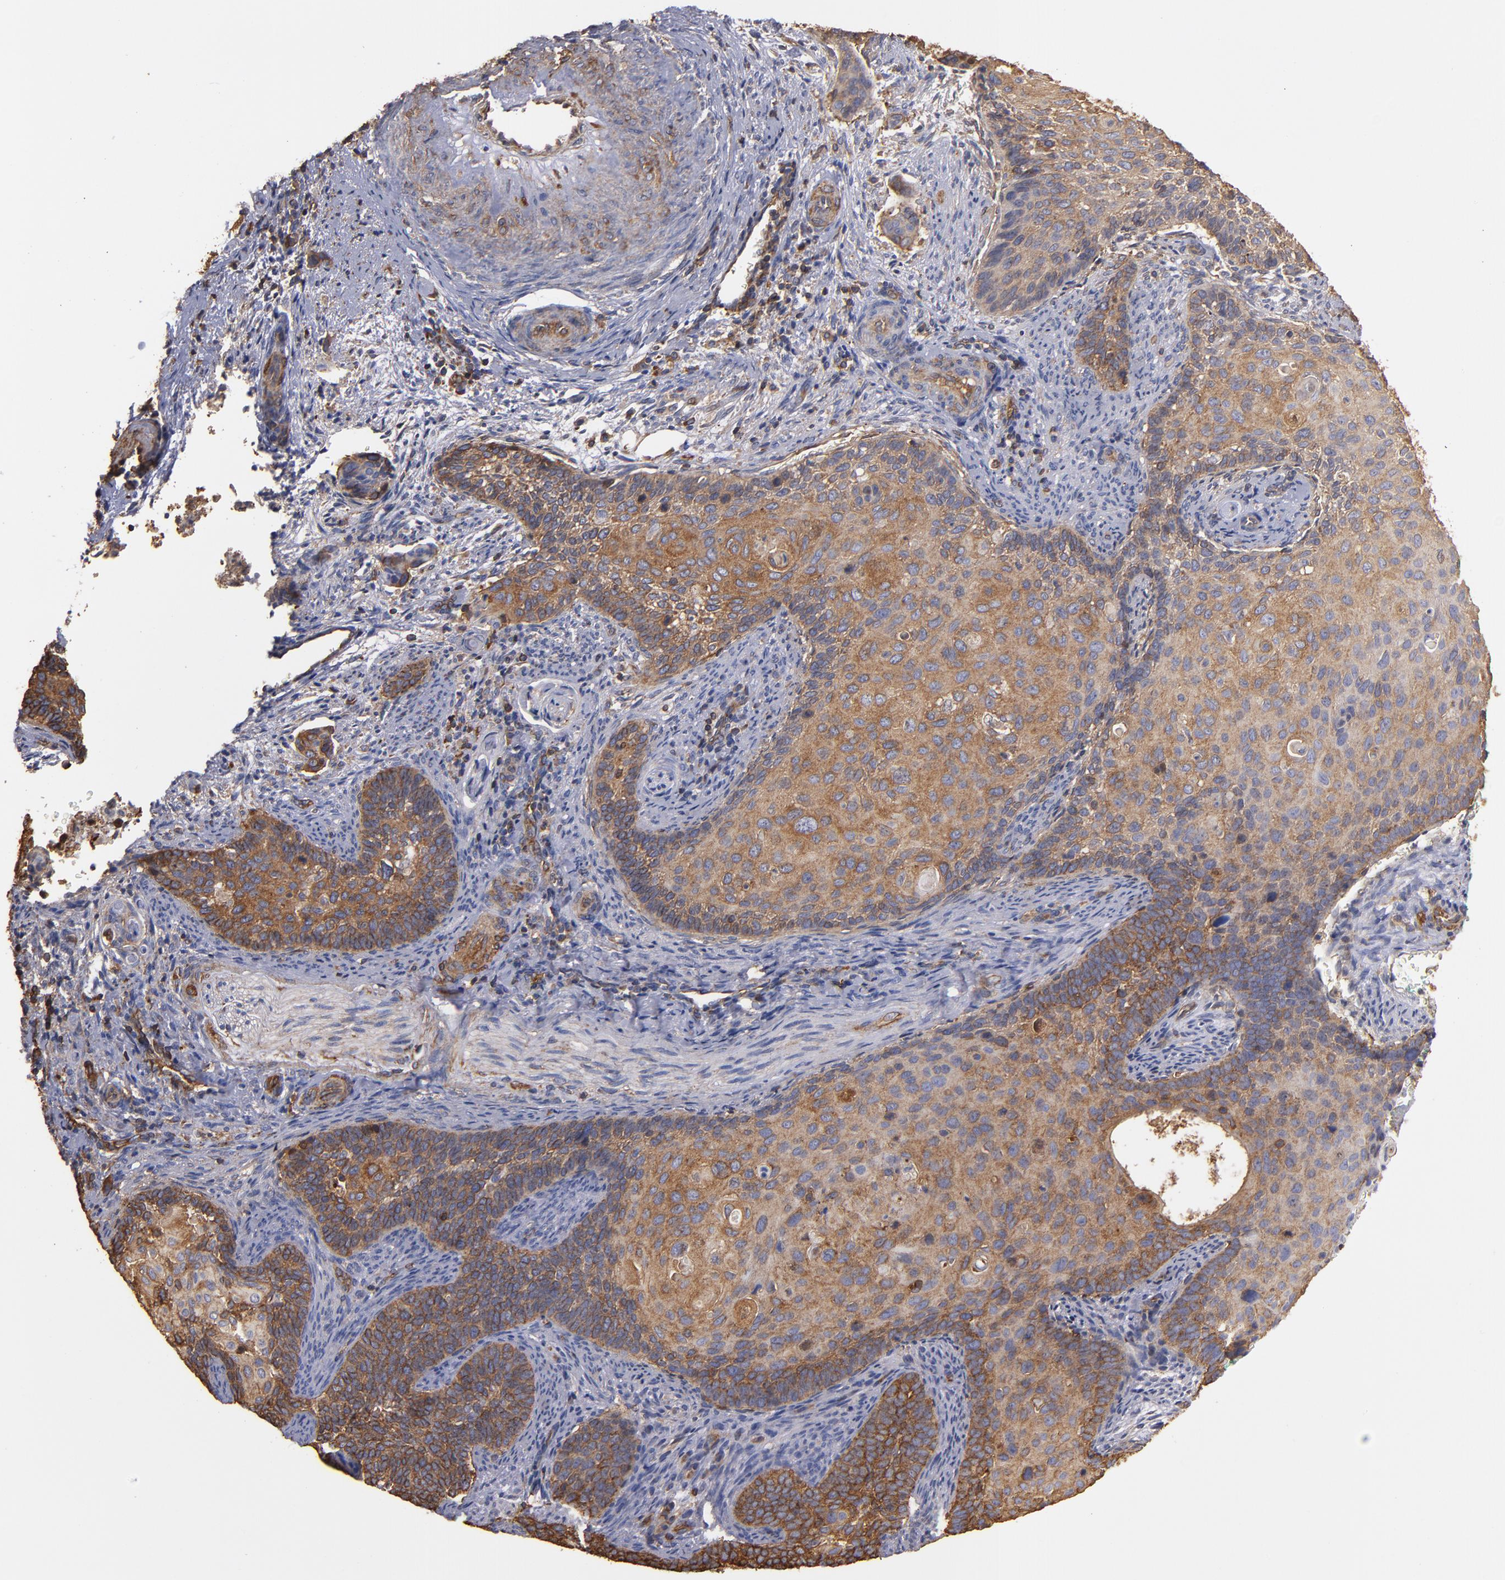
{"staining": {"intensity": "moderate", "quantity": ">75%", "location": "cytoplasmic/membranous"}, "tissue": "cervical cancer", "cell_type": "Tumor cells", "image_type": "cancer", "snomed": [{"axis": "morphology", "description": "Squamous cell carcinoma, NOS"}, {"axis": "topography", "description": "Cervix"}], "caption": "This image demonstrates IHC staining of cervical squamous cell carcinoma, with medium moderate cytoplasmic/membranous staining in about >75% of tumor cells.", "gene": "ACTN4", "patient": {"sex": "female", "age": 33}}